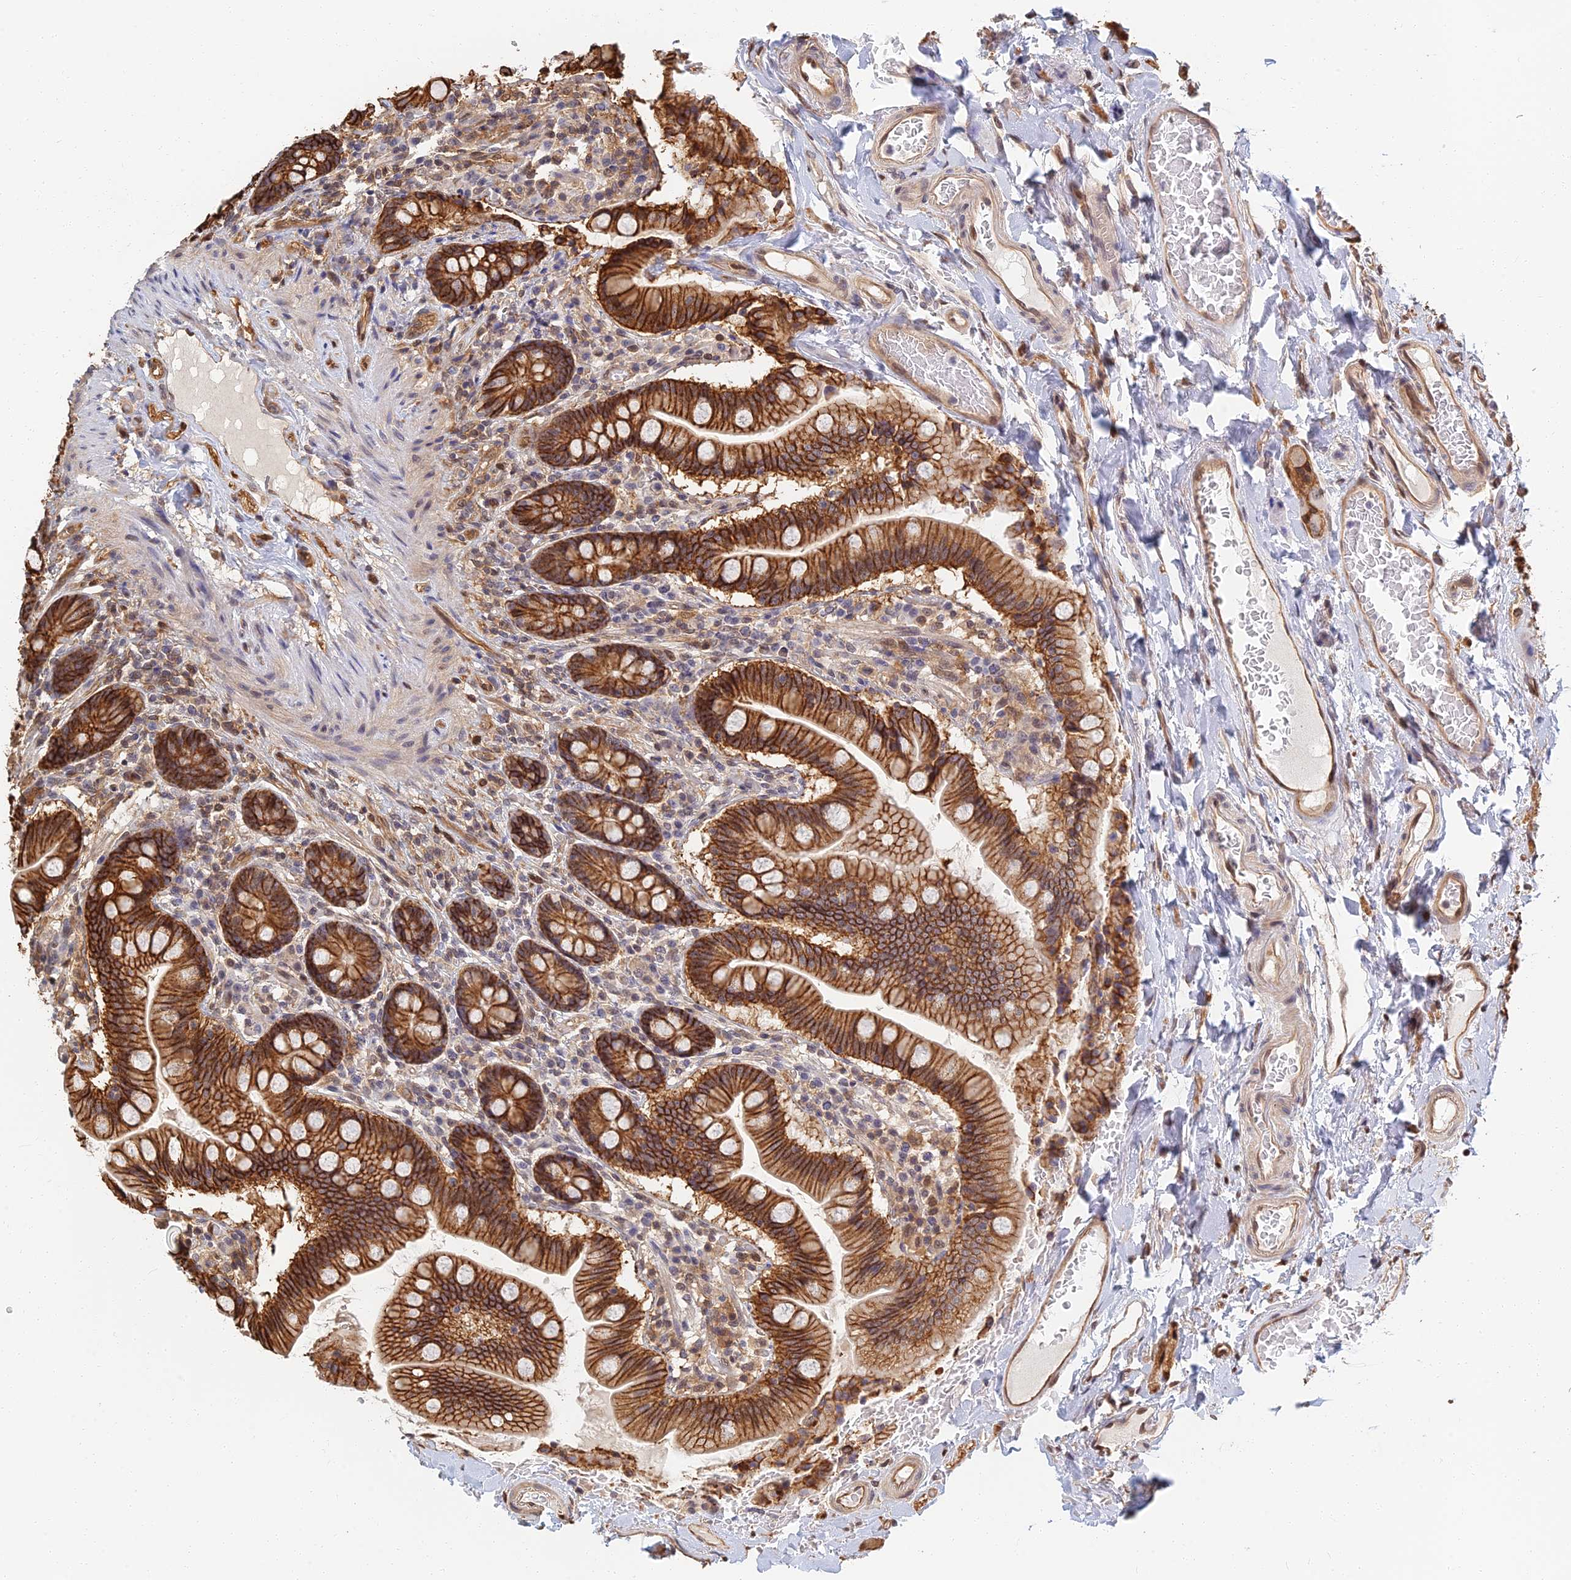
{"staining": {"intensity": "strong", "quantity": ">75%", "location": "cytoplasmic/membranous"}, "tissue": "small intestine", "cell_type": "Glandular cells", "image_type": "normal", "snomed": [{"axis": "morphology", "description": "Normal tissue, NOS"}, {"axis": "topography", "description": "Small intestine"}], "caption": "This histopathology image displays IHC staining of unremarkable small intestine, with high strong cytoplasmic/membranous expression in approximately >75% of glandular cells.", "gene": "LRRN3", "patient": {"sex": "female", "age": 64}}